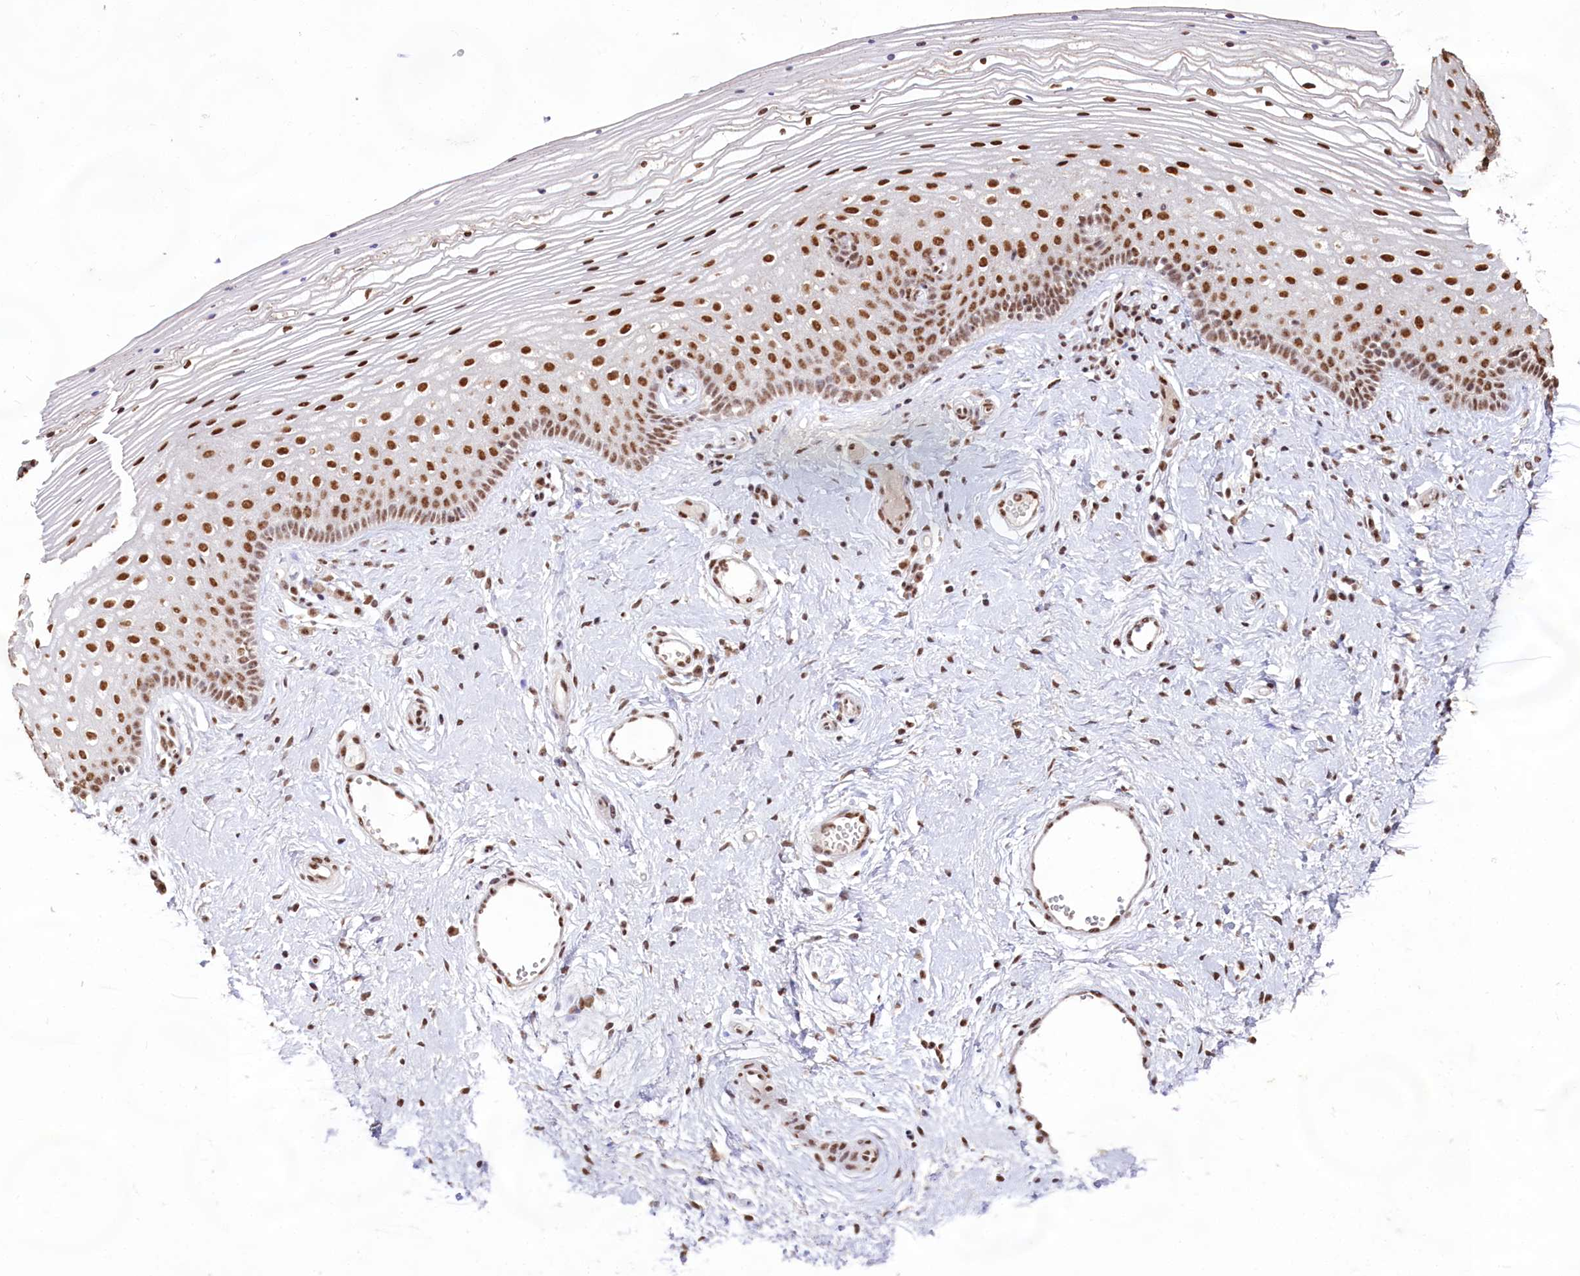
{"staining": {"intensity": "strong", "quantity": ">75%", "location": "nuclear"}, "tissue": "vagina", "cell_type": "Squamous epithelial cells", "image_type": "normal", "snomed": [{"axis": "morphology", "description": "Normal tissue, NOS"}, {"axis": "topography", "description": "Vagina"}], "caption": "Strong nuclear protein staining is seen in approximately >75% of squamous epithelial cells in vagina. The staining is performed using DAB brown chromogen to label protein expression. The nuclei are counter-stained blue using hematoxylin.", "gene": "HIRA", "patient": {"sex": "female", "age": 46}}